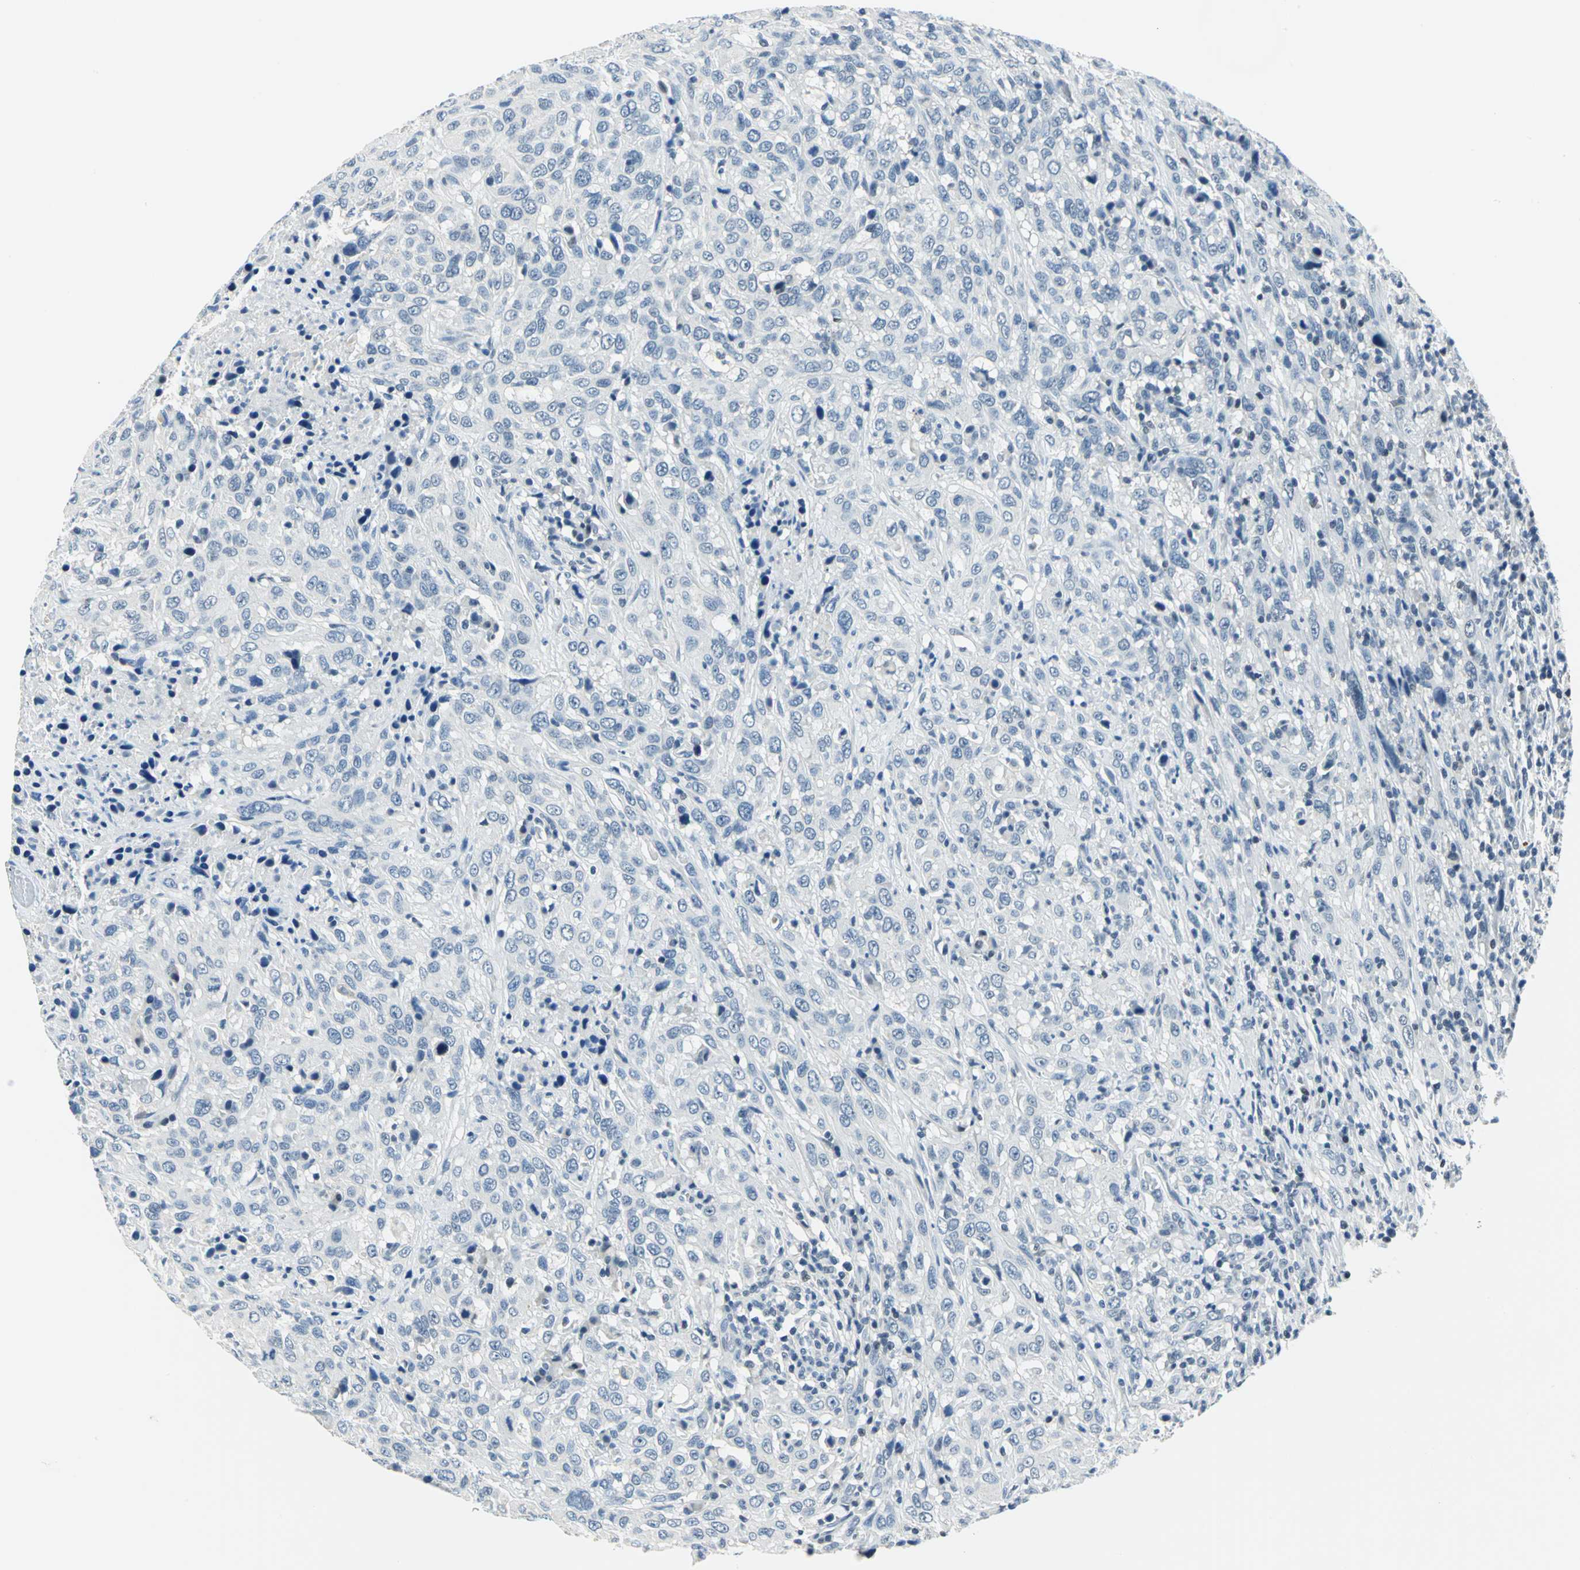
{"staining": {"intensity": "negative", "quantity": "none", "location": "none"}, "tissue": "urothelial cancer", "cell_type": "Tumor cells", "image_type": "cancer", "snomed": [{"axis": "morphology", "description": "Urothelial carcinoma, High grade"}, {"axis": "topography", "description": "Urinary bladder"}], "caption": "The image displays no significant positivity in tumor cells of high-grade urothelial carcinoma.", "gene": "RAD17", "patient": {"sex": "male", "age": 61}}